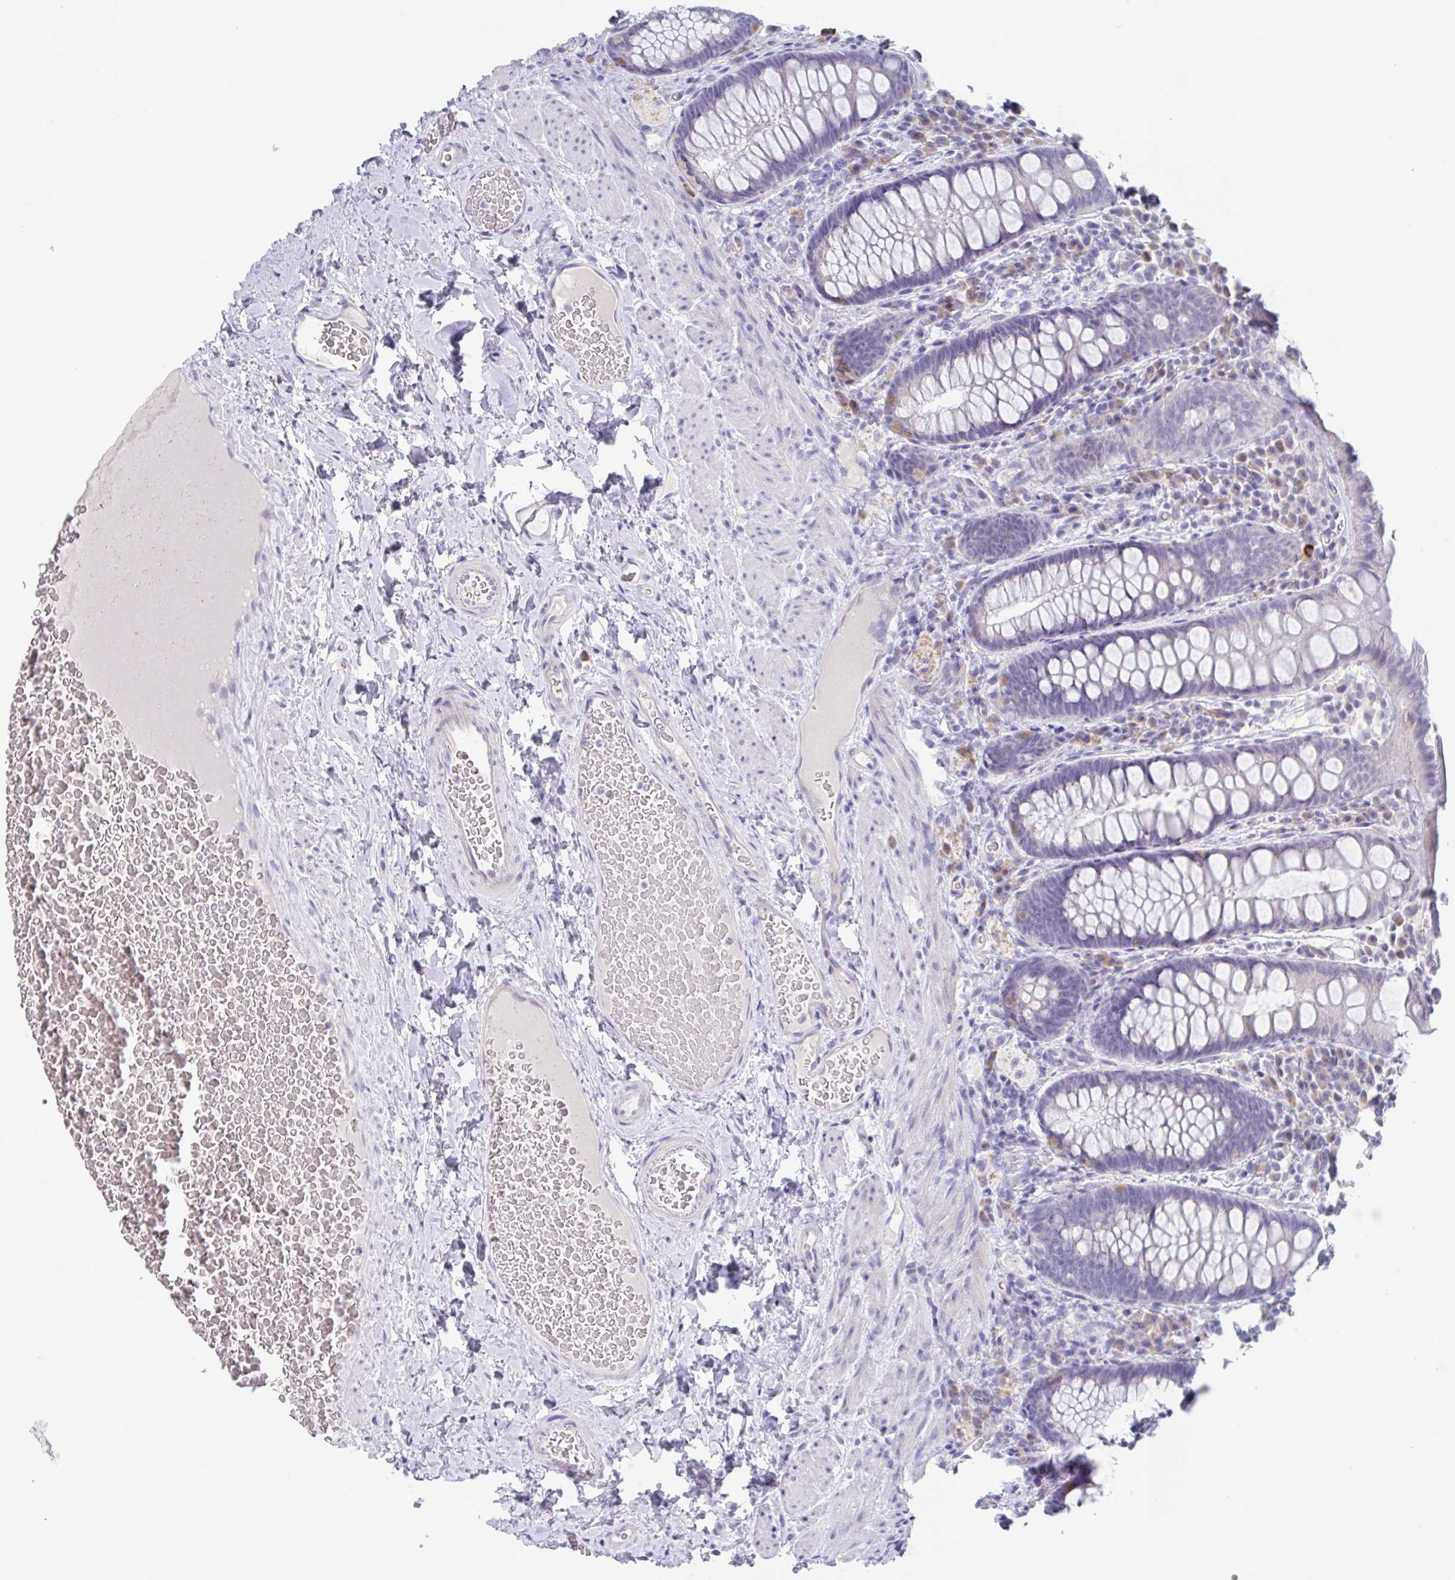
{"staining": {"intensity": "negative", "quantity": "none", "location": "none"}, "tissue": "rectum", "cell_type": "Glandular cells", "image_type": "normal", "snomed": [{"axis": "morphology", "description": "Normal tissue, NOS"}, {"axis": "topography", "description": "Rectum"}], "caption": "Glandular cells show no significant positivity in normal rectum. The staining is performed using DAB (3,3'-diaminobenzidine) brown chromogen with nuclei counter-stained in using hematoxylin.", "gene": "NOXRED1", "patient": {"sex": "female", "age": 69}}